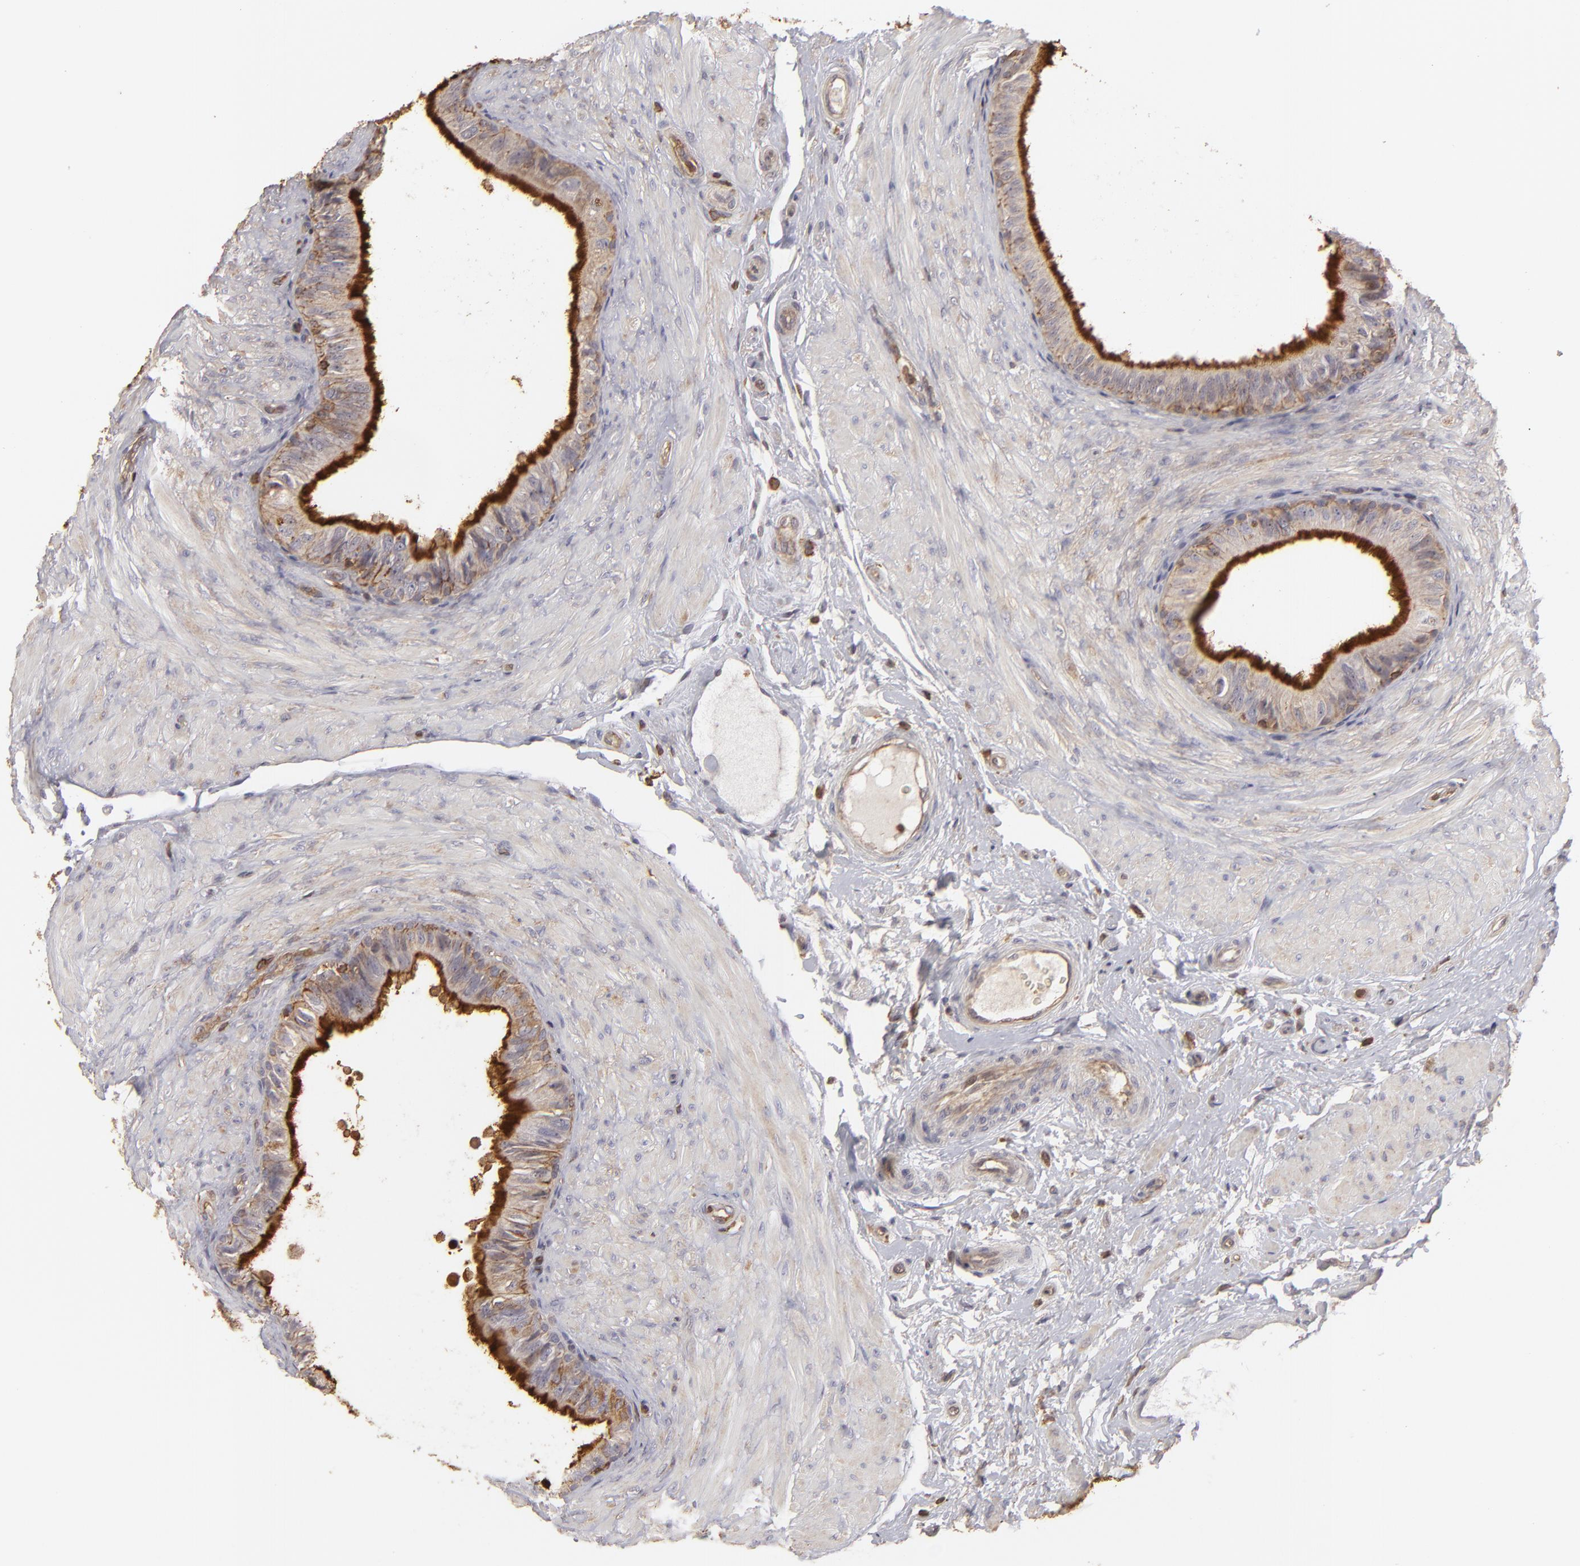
{"staining": {"intensity": "moderate", "quantity": ">75%", "location": "cytoplasmic/membranous"}, "tissue": "epididymis", "cell_type": "Glandular cells", "image_type": "normal", "snomed": [{"axis": "morphology", "description": "Normal tissue, NOS"}, {"axis": "topography", "description": "Epididymis"}], "caption": "Protein analysis of normal epididymis shows moderate cytoplasmic/membranous expression in about >75% of glandular cells. (DAB (3,3'-diaminobenzidine) IHC, brown staining for protein, blue staining for nuclei).", "gene": "ACTB", "patient": {"sex": "male", "age": 68}}